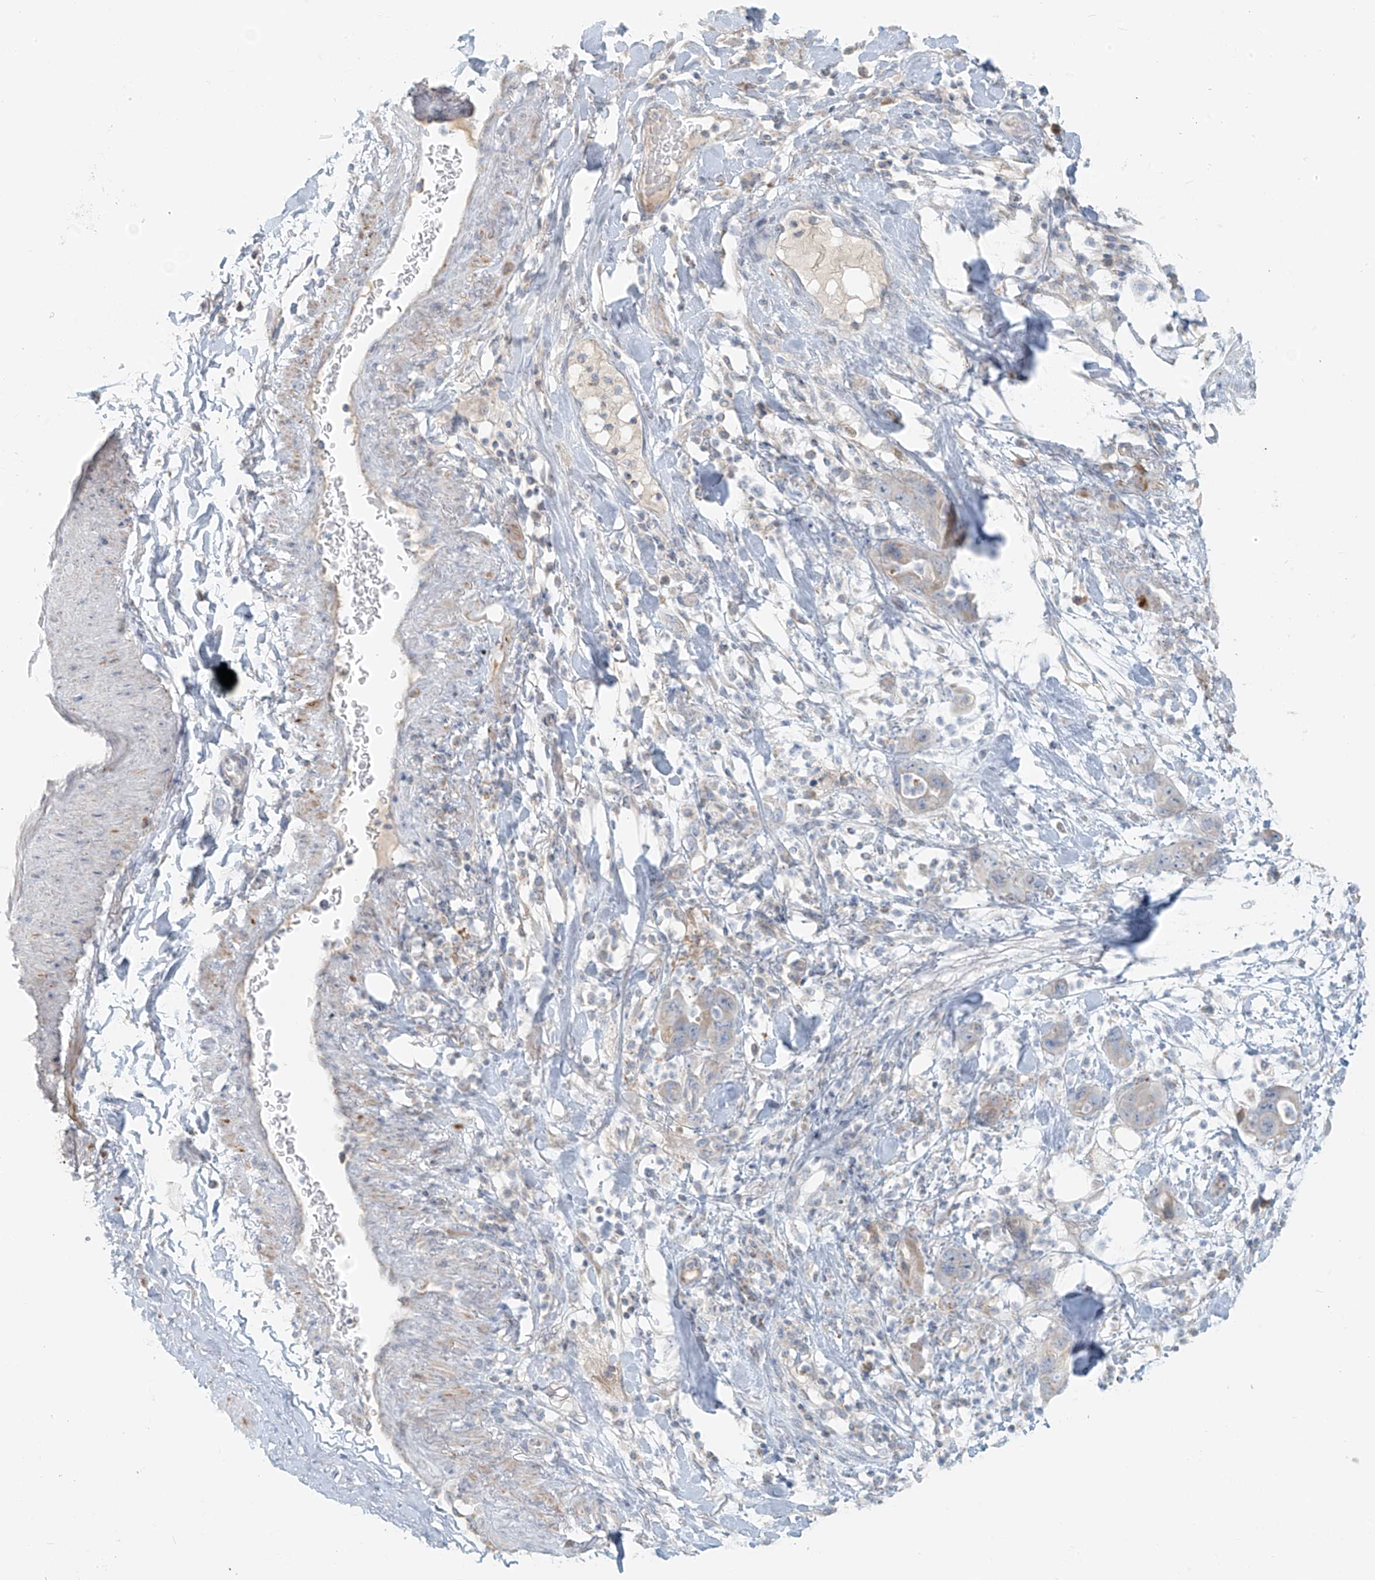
{"staining": {"intensity": "weak", "quantity": "<25%", "location": "cytoplasmic/membranous"}, "tissue": "pancreatic cancer", "cell_type": "Tumor cells", "image_type": "cancer", "snomed": [{"axis": "morphology", "description": "Adenocarcinoma, NOS"}, {"axis": "topography", "description": "Pancreas"}], "caption": "This is an immunohistochemistry micrograph of human pancreatic cancer. There is no staining in tumor cells.", "gene": "UST", "patient": {"sex": "female", "age": 71}}